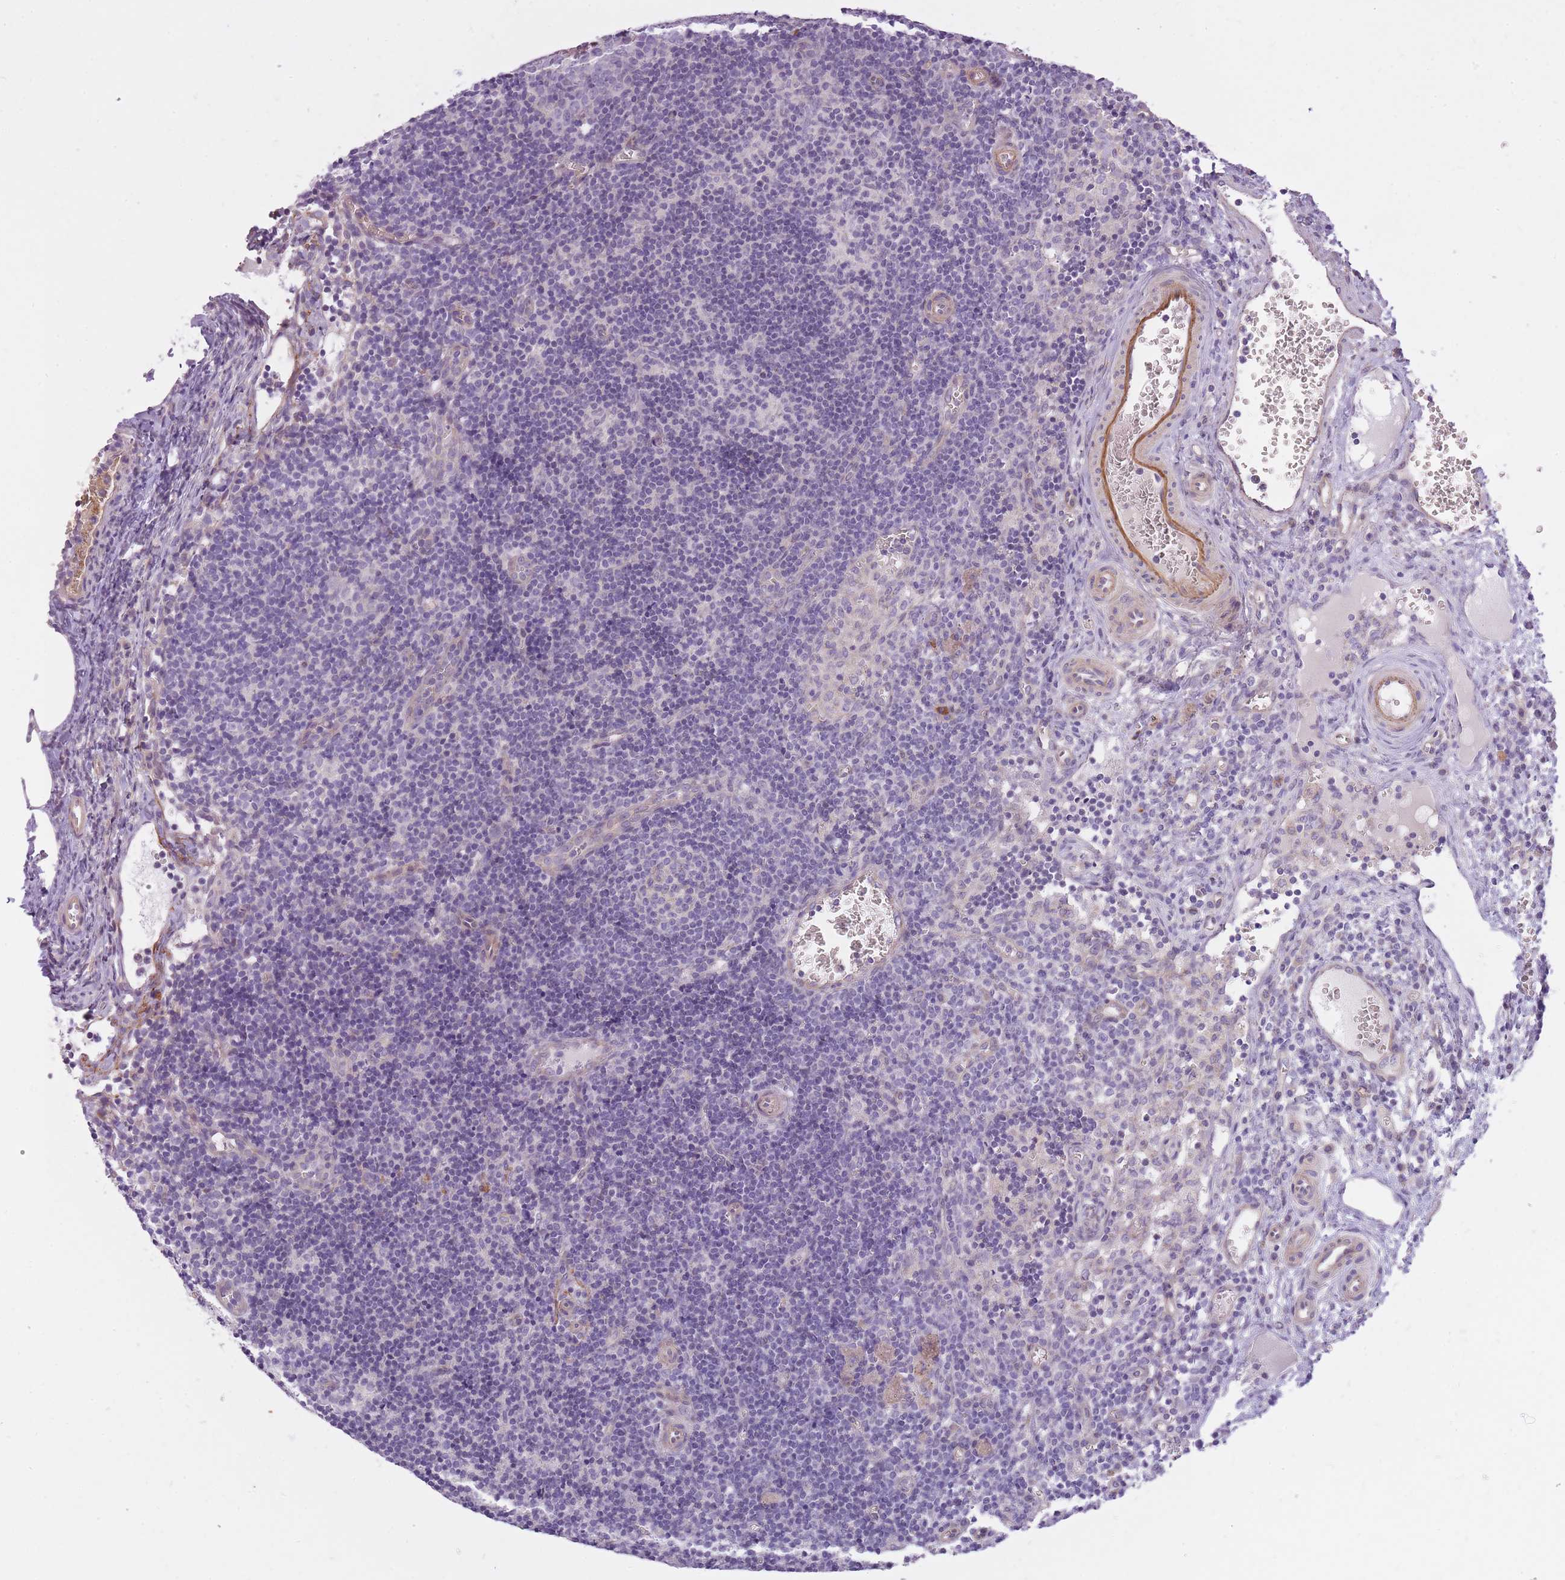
{"staining": {"intensity": "negative", "quantity": "none", "location": "none"}, "tissue": "lymph node", "cell_type": "Germinal center cells", "image_type": "normal", "snomed": [{"axis": "morphology", "description": "Normal tissue, NOS"}, {"axis": "topography", "description": "Lymph node"}], "caption": "This is an IHC photomicrograph of normal lymph node. There is no positivity in germinal center cells.", "gene": "REV1", "patient": {"sex": "female", "age": 37}}